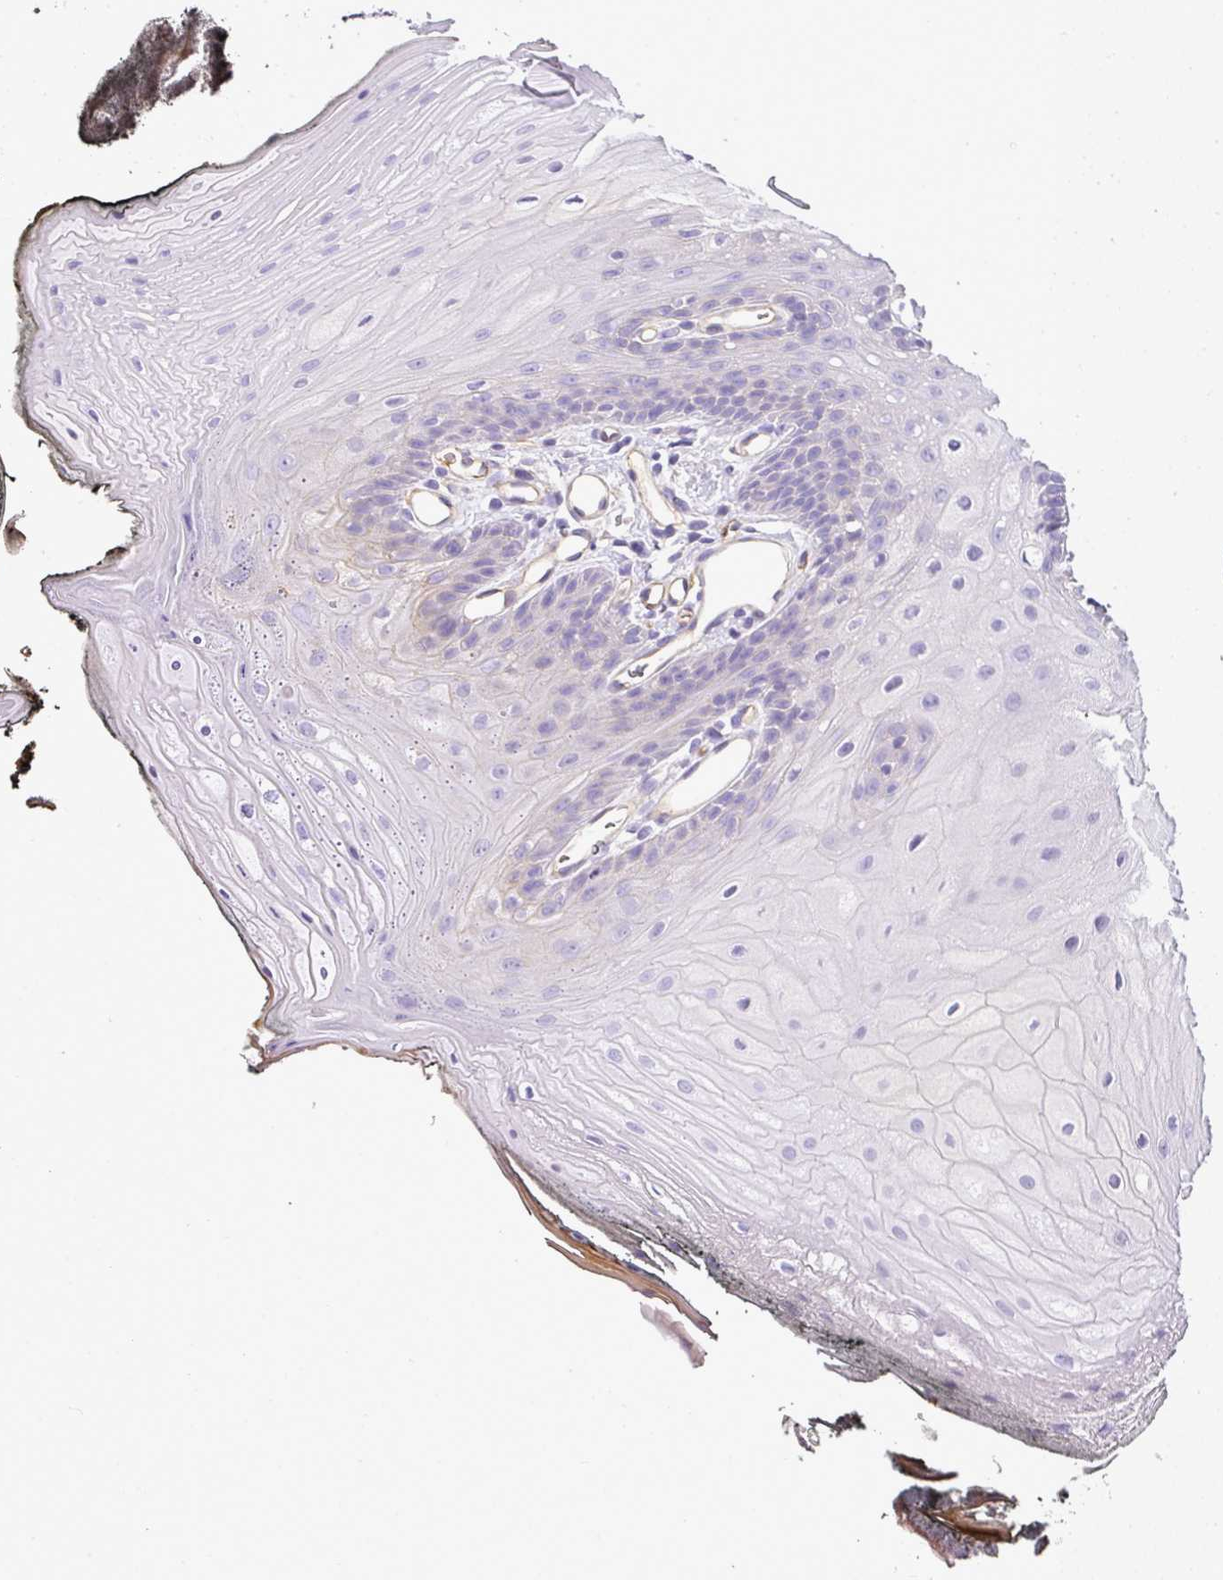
{"staining": {"intensity": "negative", "quantity": "none", "location": "none"}, "tissue": "oral mucosa", "cell_type": "Squamous epithelial cells", "image_type": "normal", "snomed": [{"axis": "morphology", "description": "Normal tissue, NOS"}, {"axis": "morphology", "description": "Squamous cell carcinoma, NOS"}, {"axis": "topography", "description": "Oral tissue"}, {"axis": "topography", "description": "Head-Neck"}], "caption": "IHC histopathology image of unremarkable oral mucosa: oral mucosa stained with DAB displays no significant protein positivity in squamous epithelial cells.", "gene": "OR11H4", "patient": {"sex": "female", "age": 81}}